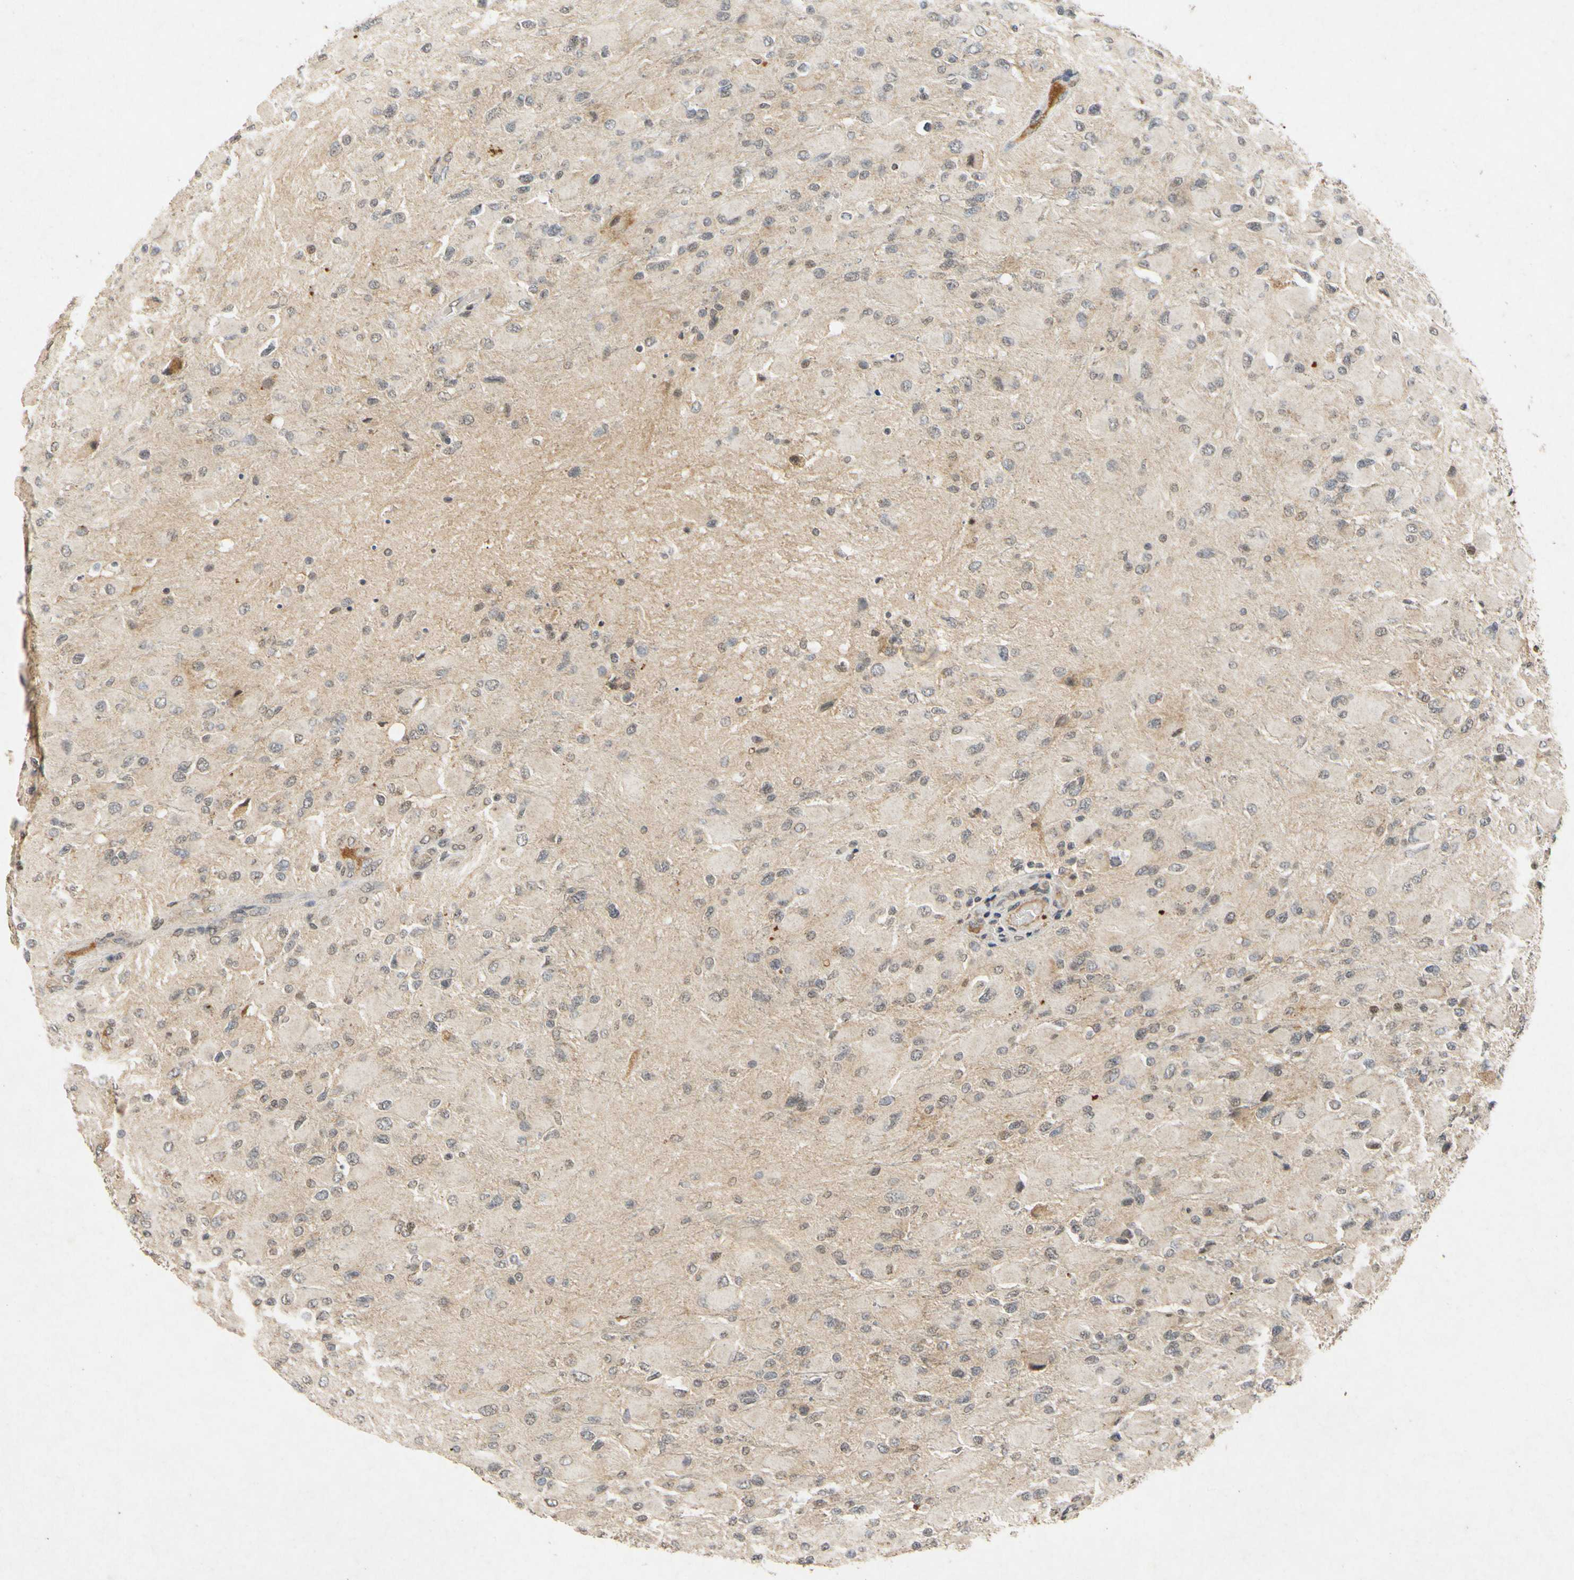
{"staining": {"intensity": "negative", "quantity": "none", "location": "none"}, "tissue": "glioma", "cell_type": "Tumor cells", "image_type": "cancer", "snomed": [{"axis": "morphology", "description": "Glioma, malignant, High grade"}, {"axis": "topography", "description": "Cerebral cortex"}], "caption": "Immunohistochemical staining of malignant glioma (high-grade) shows no significant expression in tumor cells. The staining was performed using DAB (3,3'-diaminobenzidine) to visualize the protein expression in brown, while the nuclei were stained in blue with hematoxylin (Magnification: 20x).", "gene": "CP", "patient": {"sex": "female", "age": 36}}